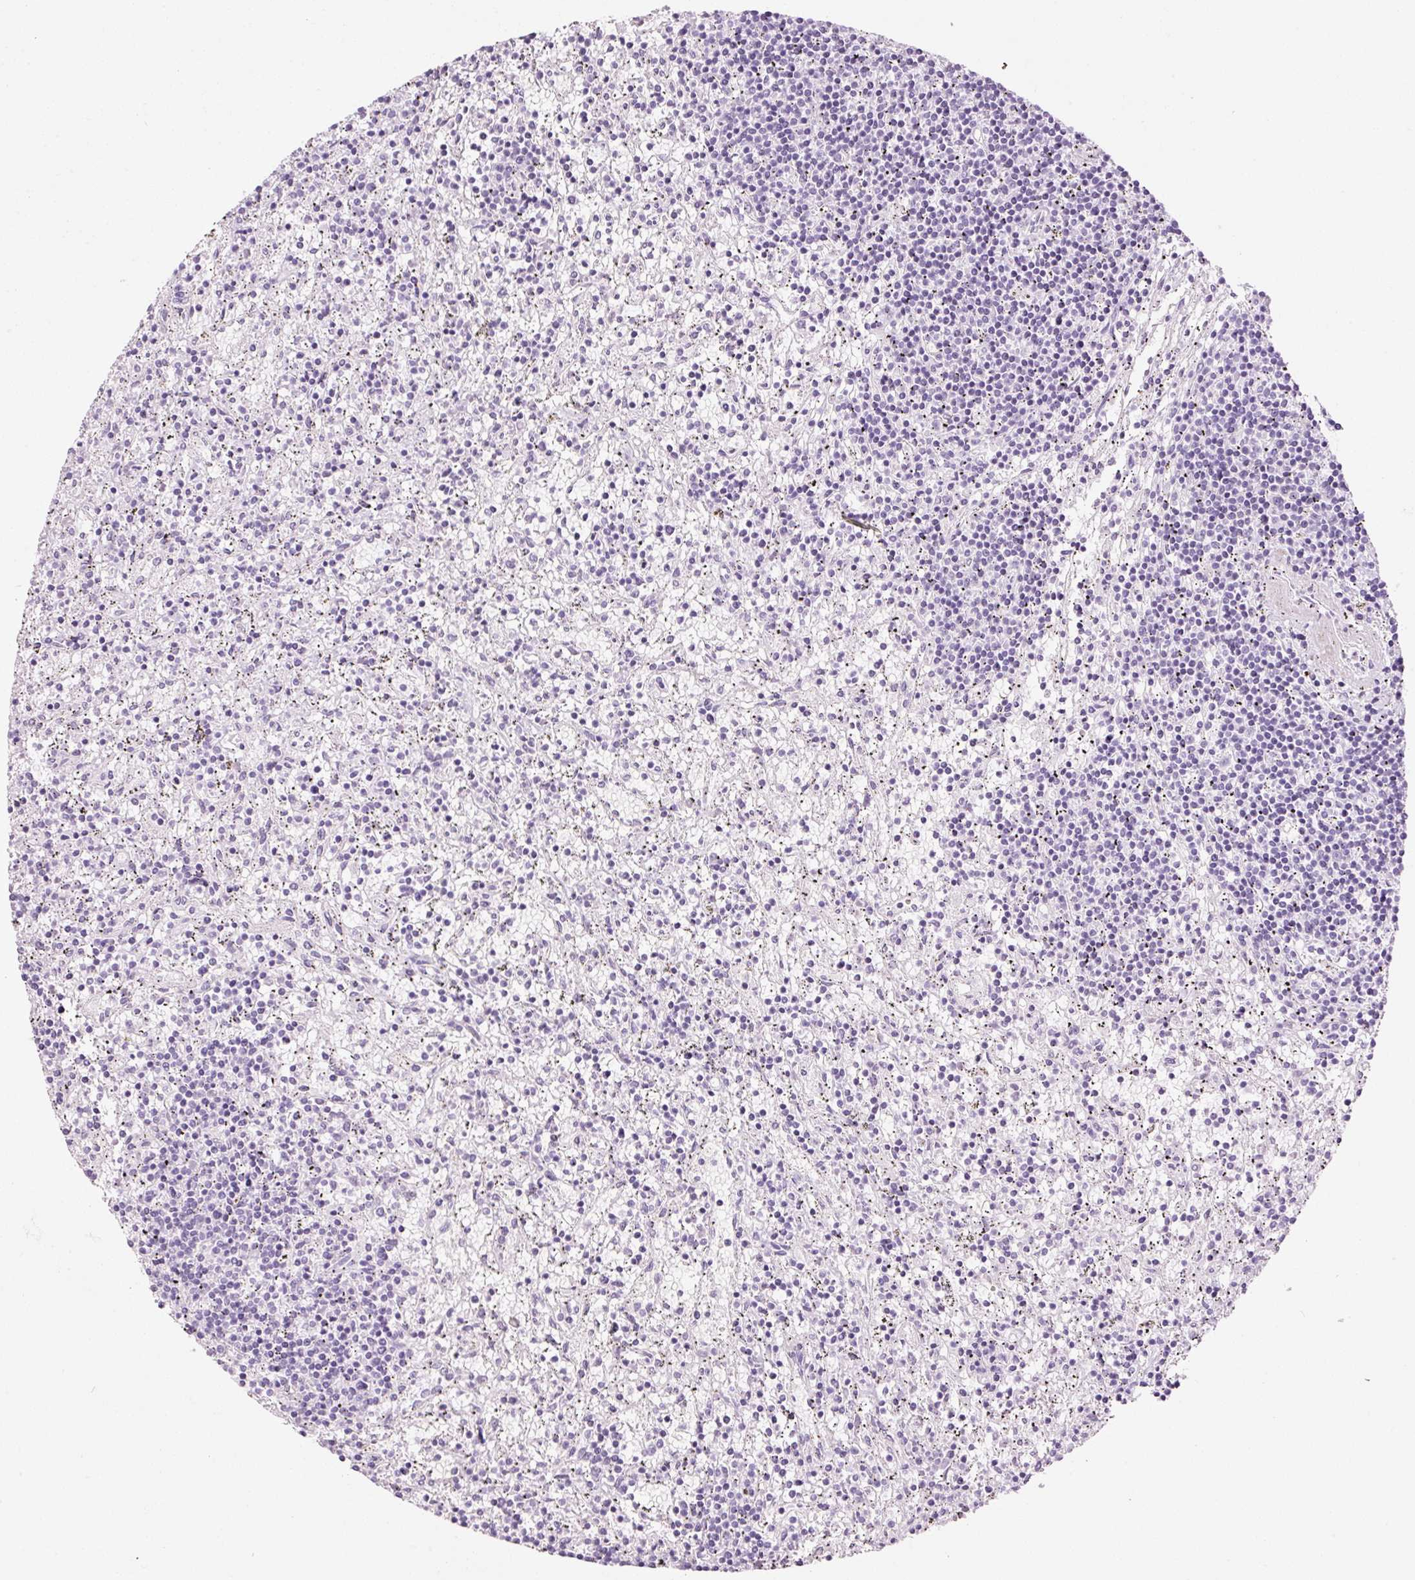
{"staining": {"intensity": "negative", "quantity": "none", "location": "none"}, "tissue": "lymphoma", "cell_type": "Tumor cells", "image_type": "cancer", "snomed": [{"axis": "morphology", "description": "Malignant lymphoma, non-Hodgkin's type, Low grade"}, {"axis": "topography", "description": "Spleen"}], "caption": "Lymphoma was stained to show a protein in brown. There is no significant expression in tumor cells. (Stains: DAB immunohistochemistry with hematoxylin counter stain, Microscopy: brightfield microscopy at high magnification).", "gene": "ANKRD20A1", "patient": {"sex": "male", "age": 76}}